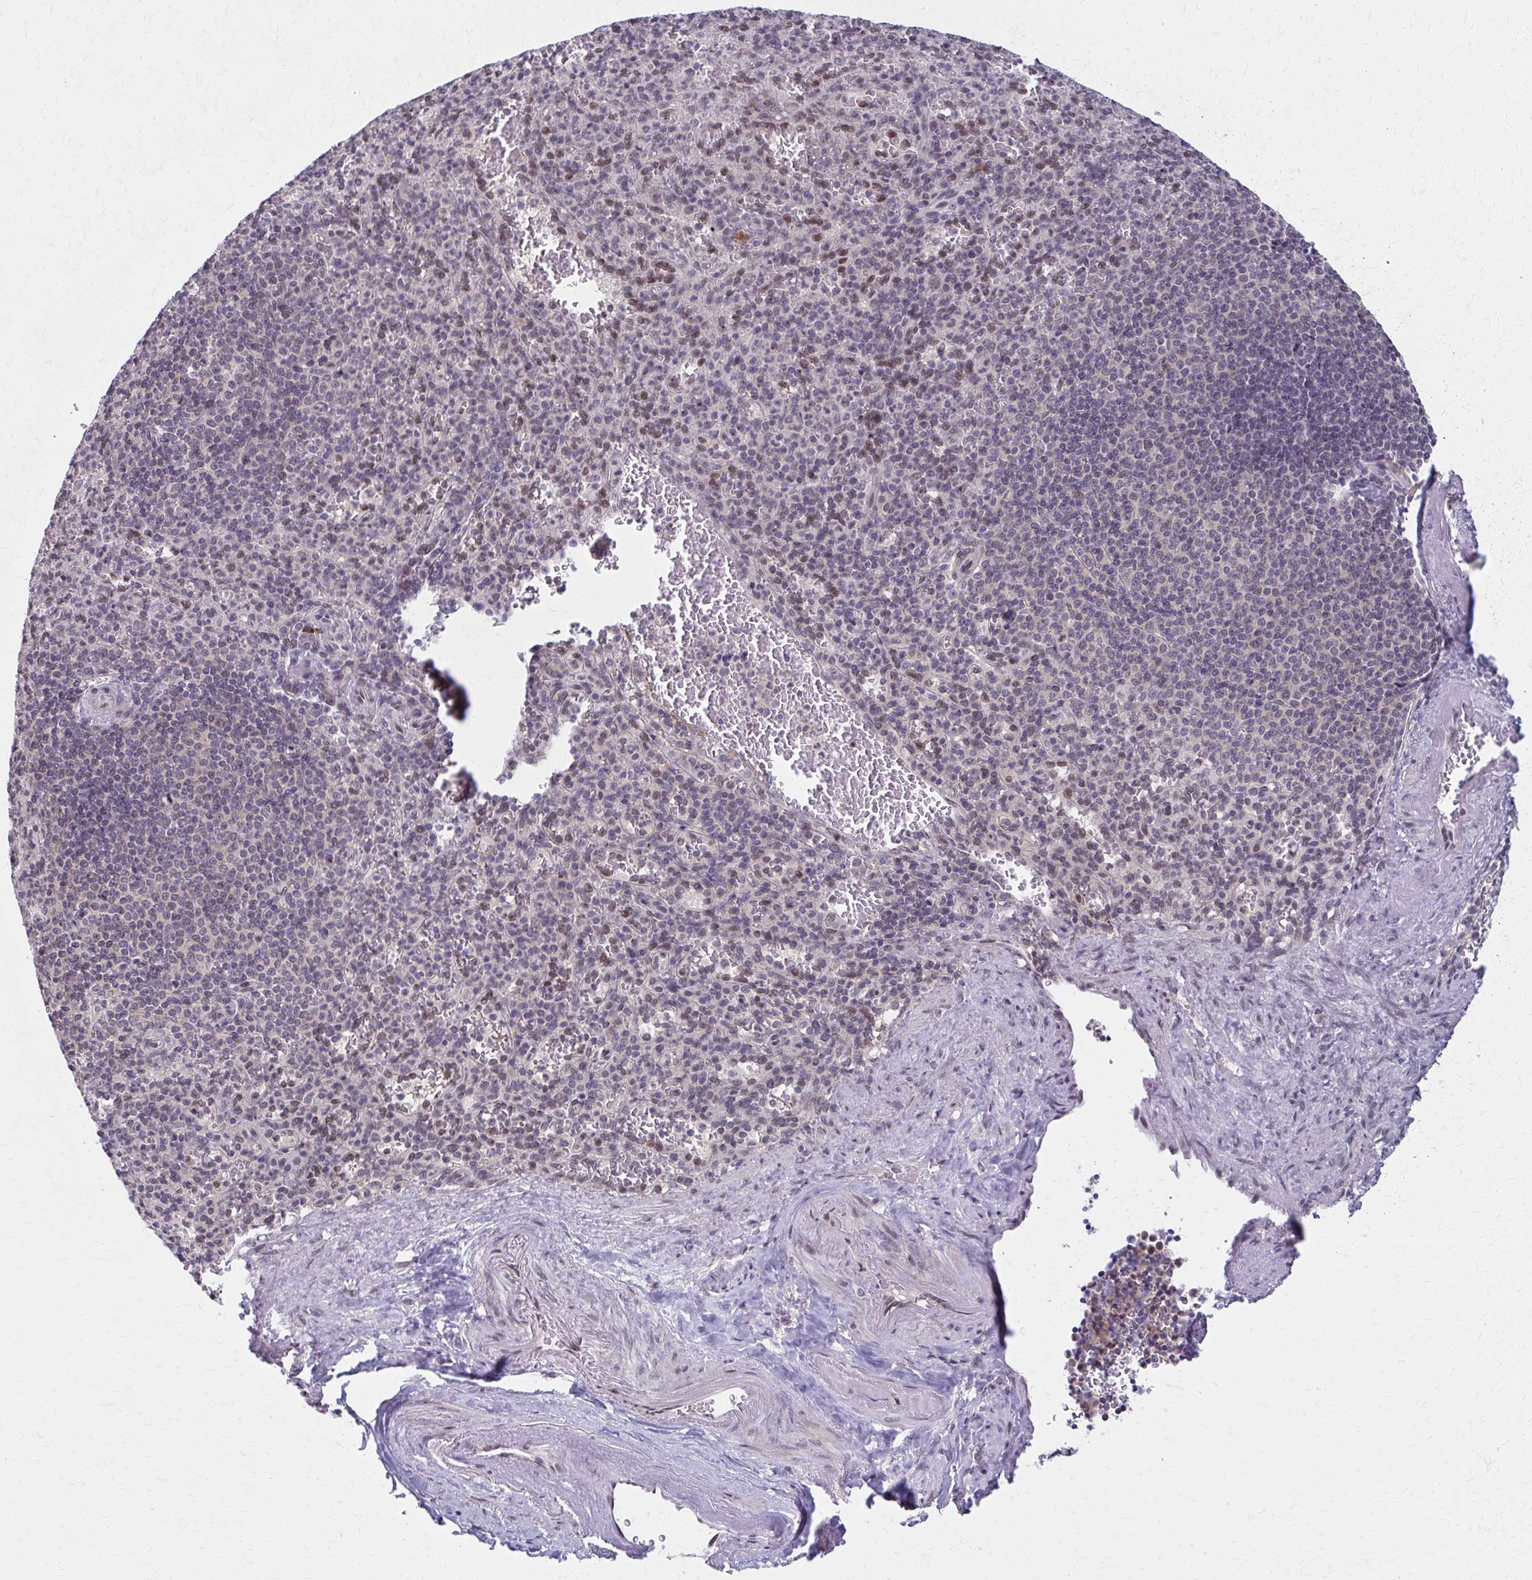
{"staining": {"intensity": "weak", "quantity": "<25%", "location": "nuclear"}, "tissue": "spleen", "cell_type": "Cells in red pulp", "image_type": "normal", "snomed": [{"axis": "morphology", "description": "Normal tissue, NOS"}, {"axis": "topography", "description": "Spleen"}], "caption": "This is an immunohistochemistry (IHC) photomicrograph of unremarkable human spleen. There is no positivity in cells in red pulp.", "gene": "SETBP1", "patient": {"sex": "female", "age": 74}}